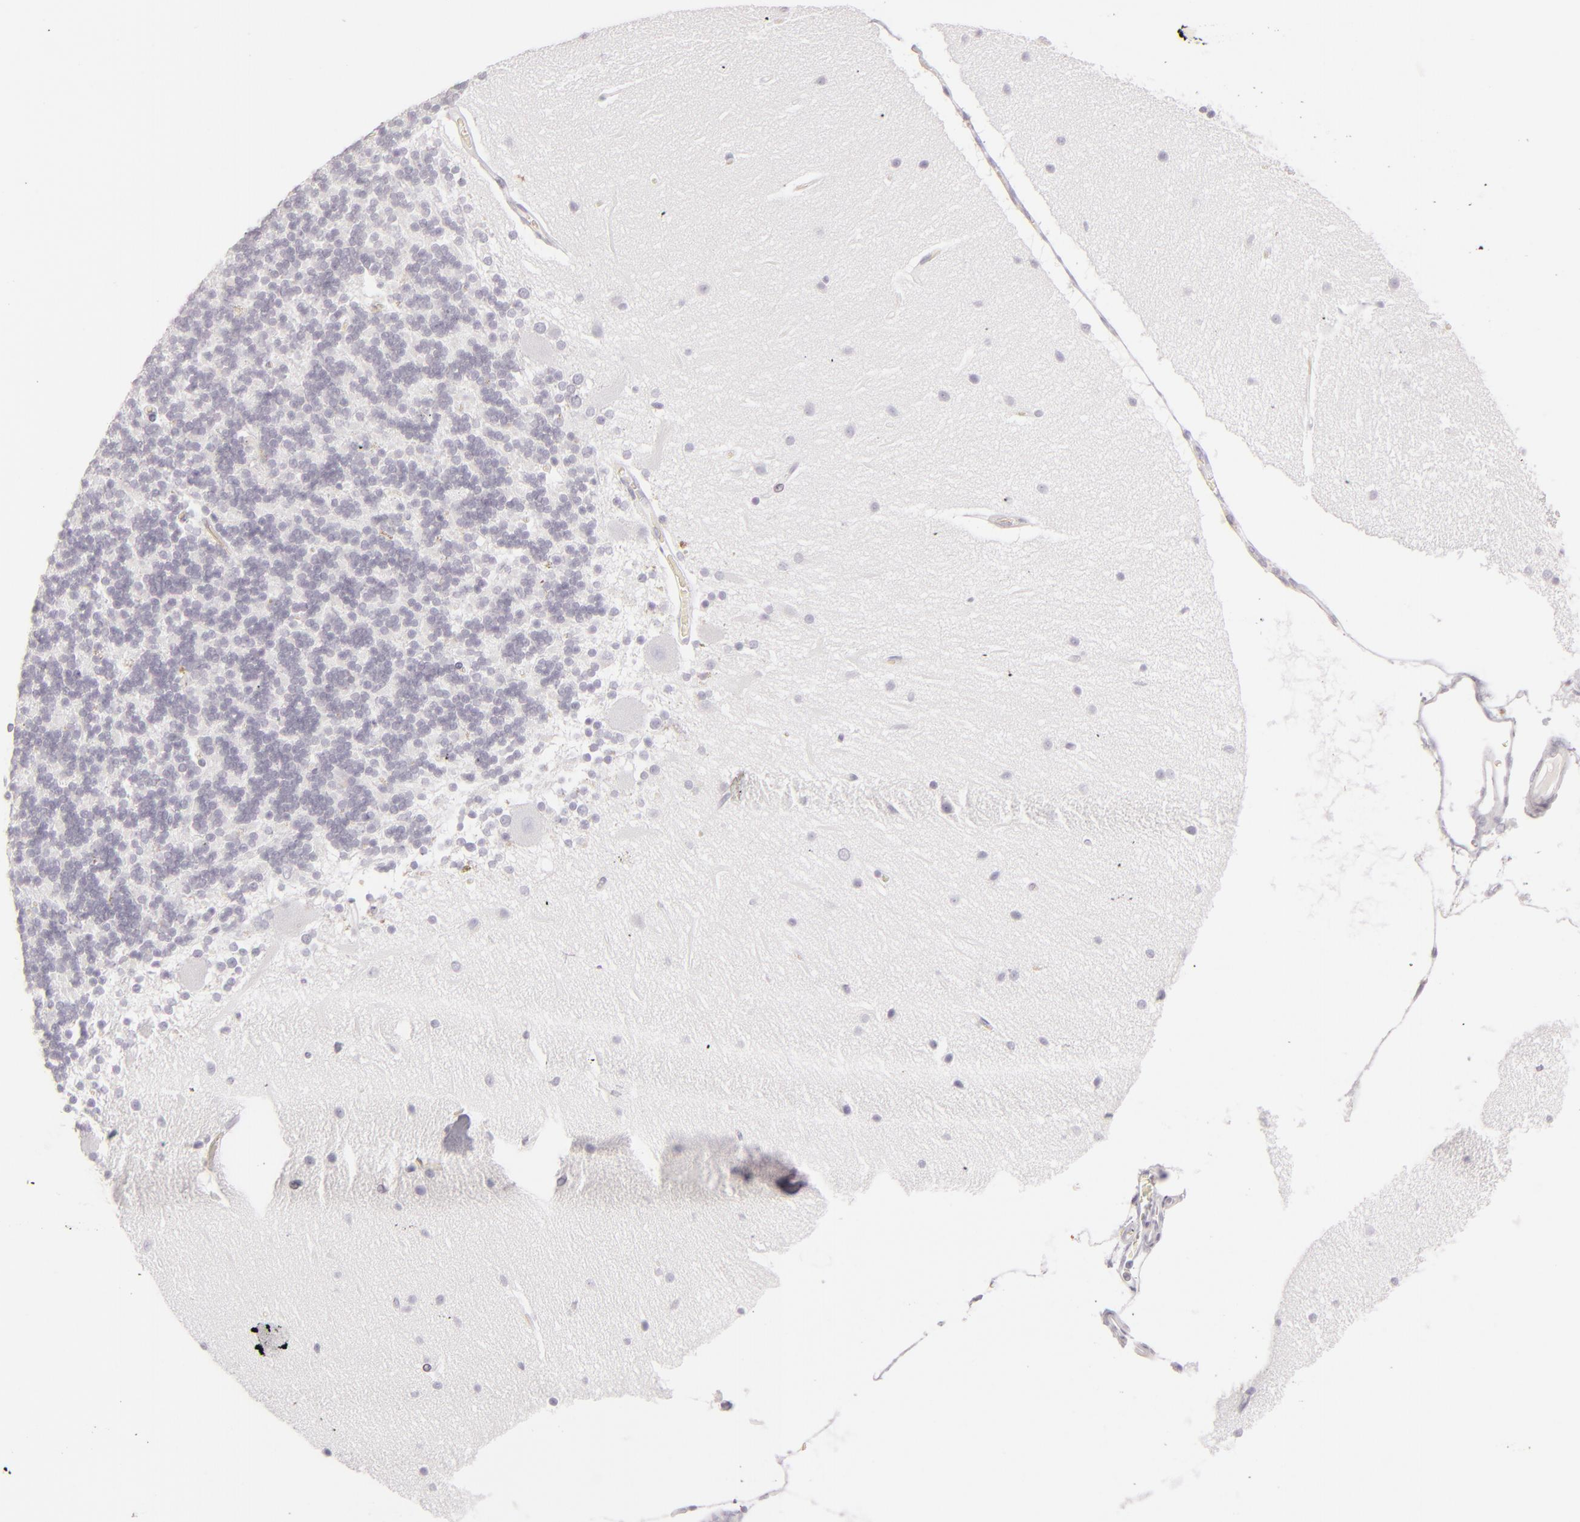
{"staining": {"intensity": "negative", "quantity": "none", "location": "none"}, "tissue": "cerebellum", "cell_type": "Cells in granular layer", "image_type": "normal", "snomed": [{"axis": "morphology", "description": "Normal tissue, NOS"}, {"axis": "topography", "description": "Cerebellum"}], "caption": "Cerebellum was stained to show a protein in brown. There is no significant positivity in cells in granular layer. The staining was performed using DAB (3,3'-diaminobenzidine) to visualize the protein expression in brown, while the nuclei were stained in blue with hematoxylin (Magnification: 20x).", "gene": "CDX2", "patient": {"sex": "female", "age": 54}}